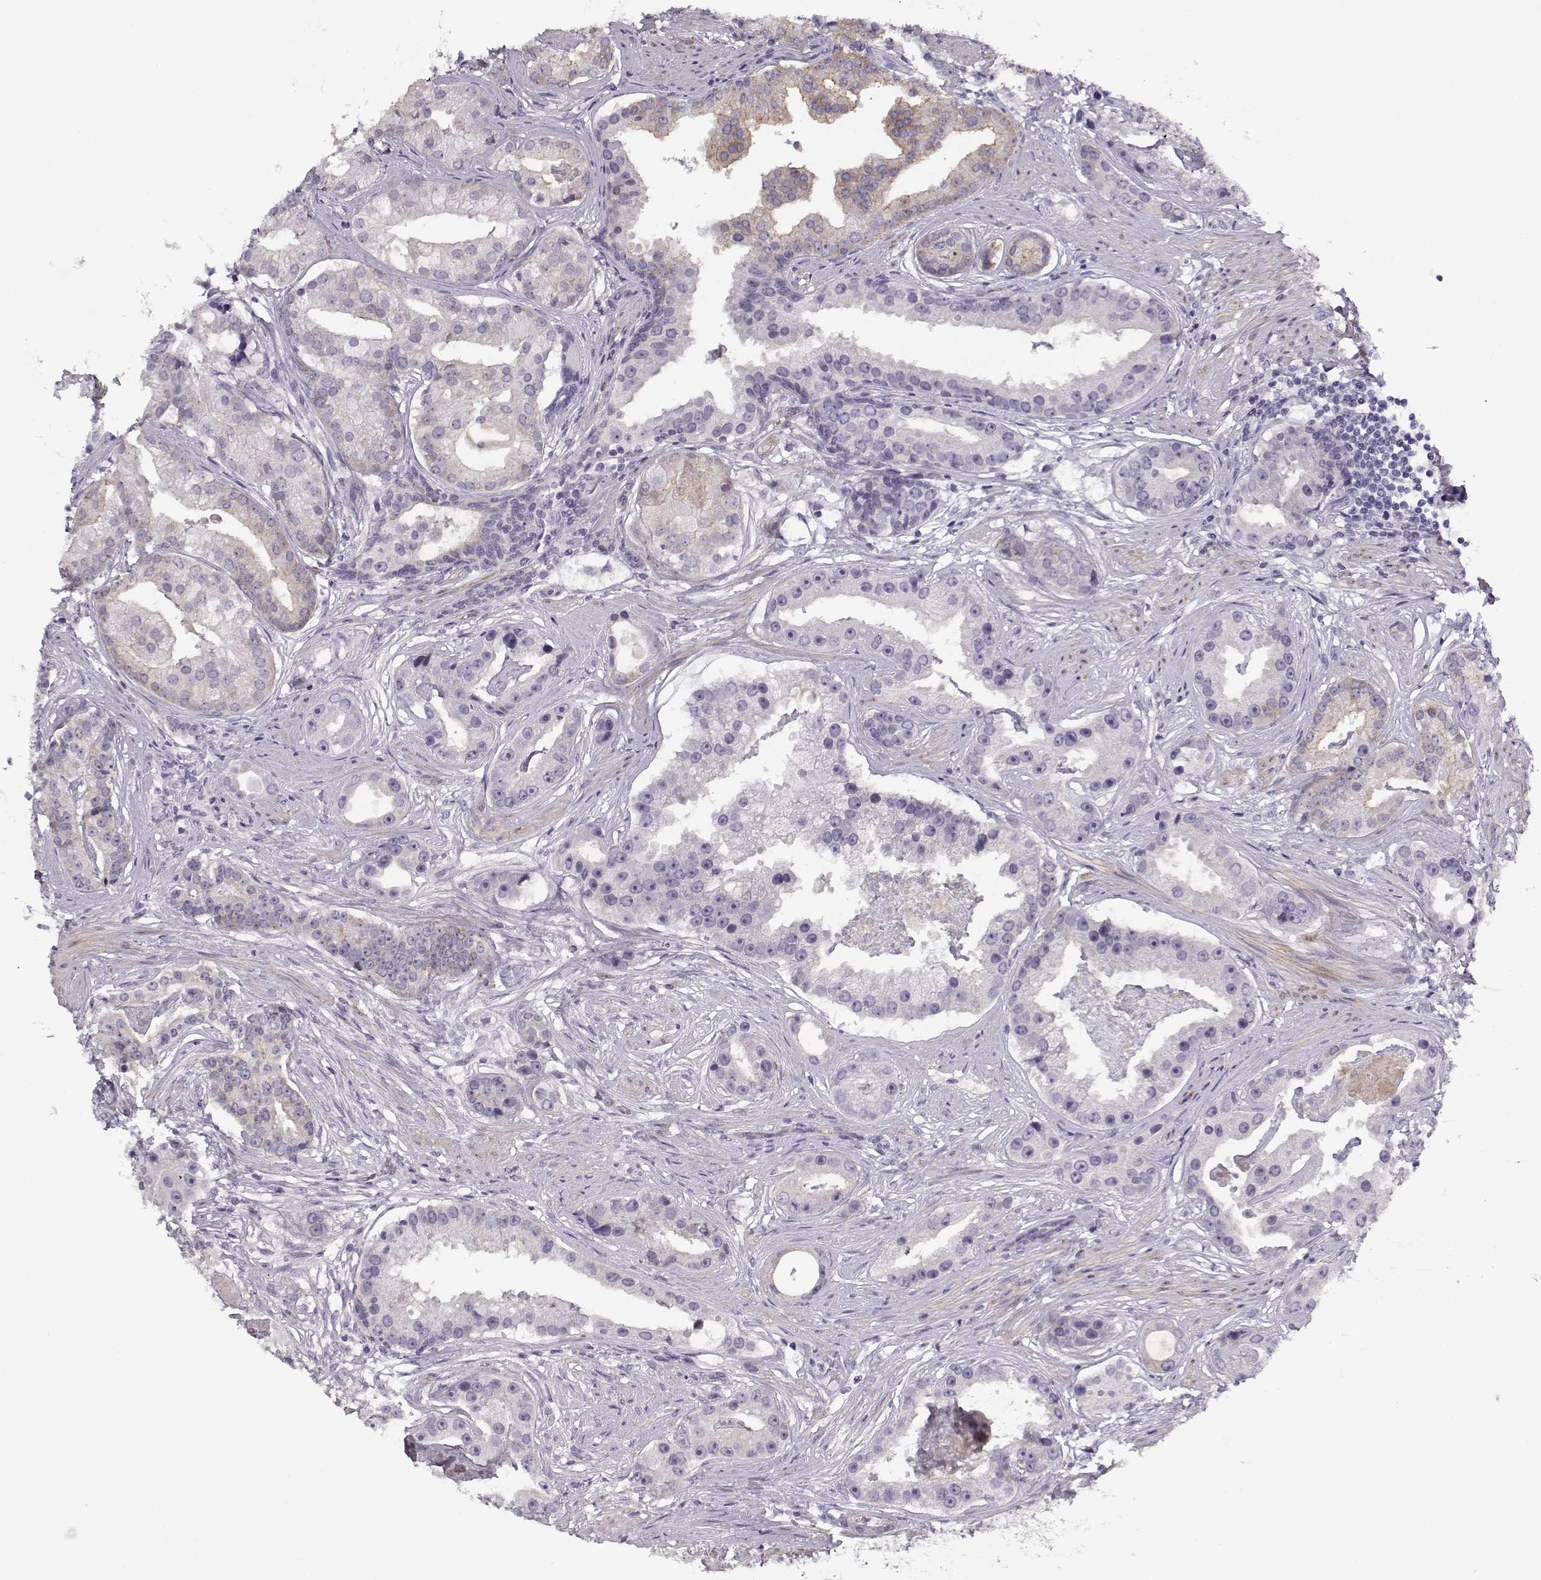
{"staining": {"intensity": "weak", "quantity": "<25%", "location": "cytoplasmic/membranous"}, "tissue": "prostate cancer", "cell_type": "Tumor cells", "image_type": "cancer", "snomed": [{"axis": "morphology", "description": "Adenocarcinoma, NOS"}, {"axis": "topography", "description": "Prostate and seminal vesicle, NOS"}, {"axis": "topography", "description": "Prostate"}], "caption": "This is a histopathology image of IHC staining of prostate cancer (adenocarcinoma), which shows no positivity in tumor cells.", "gene": "CRX", "patient": {"sex": "male", "age": 44}}